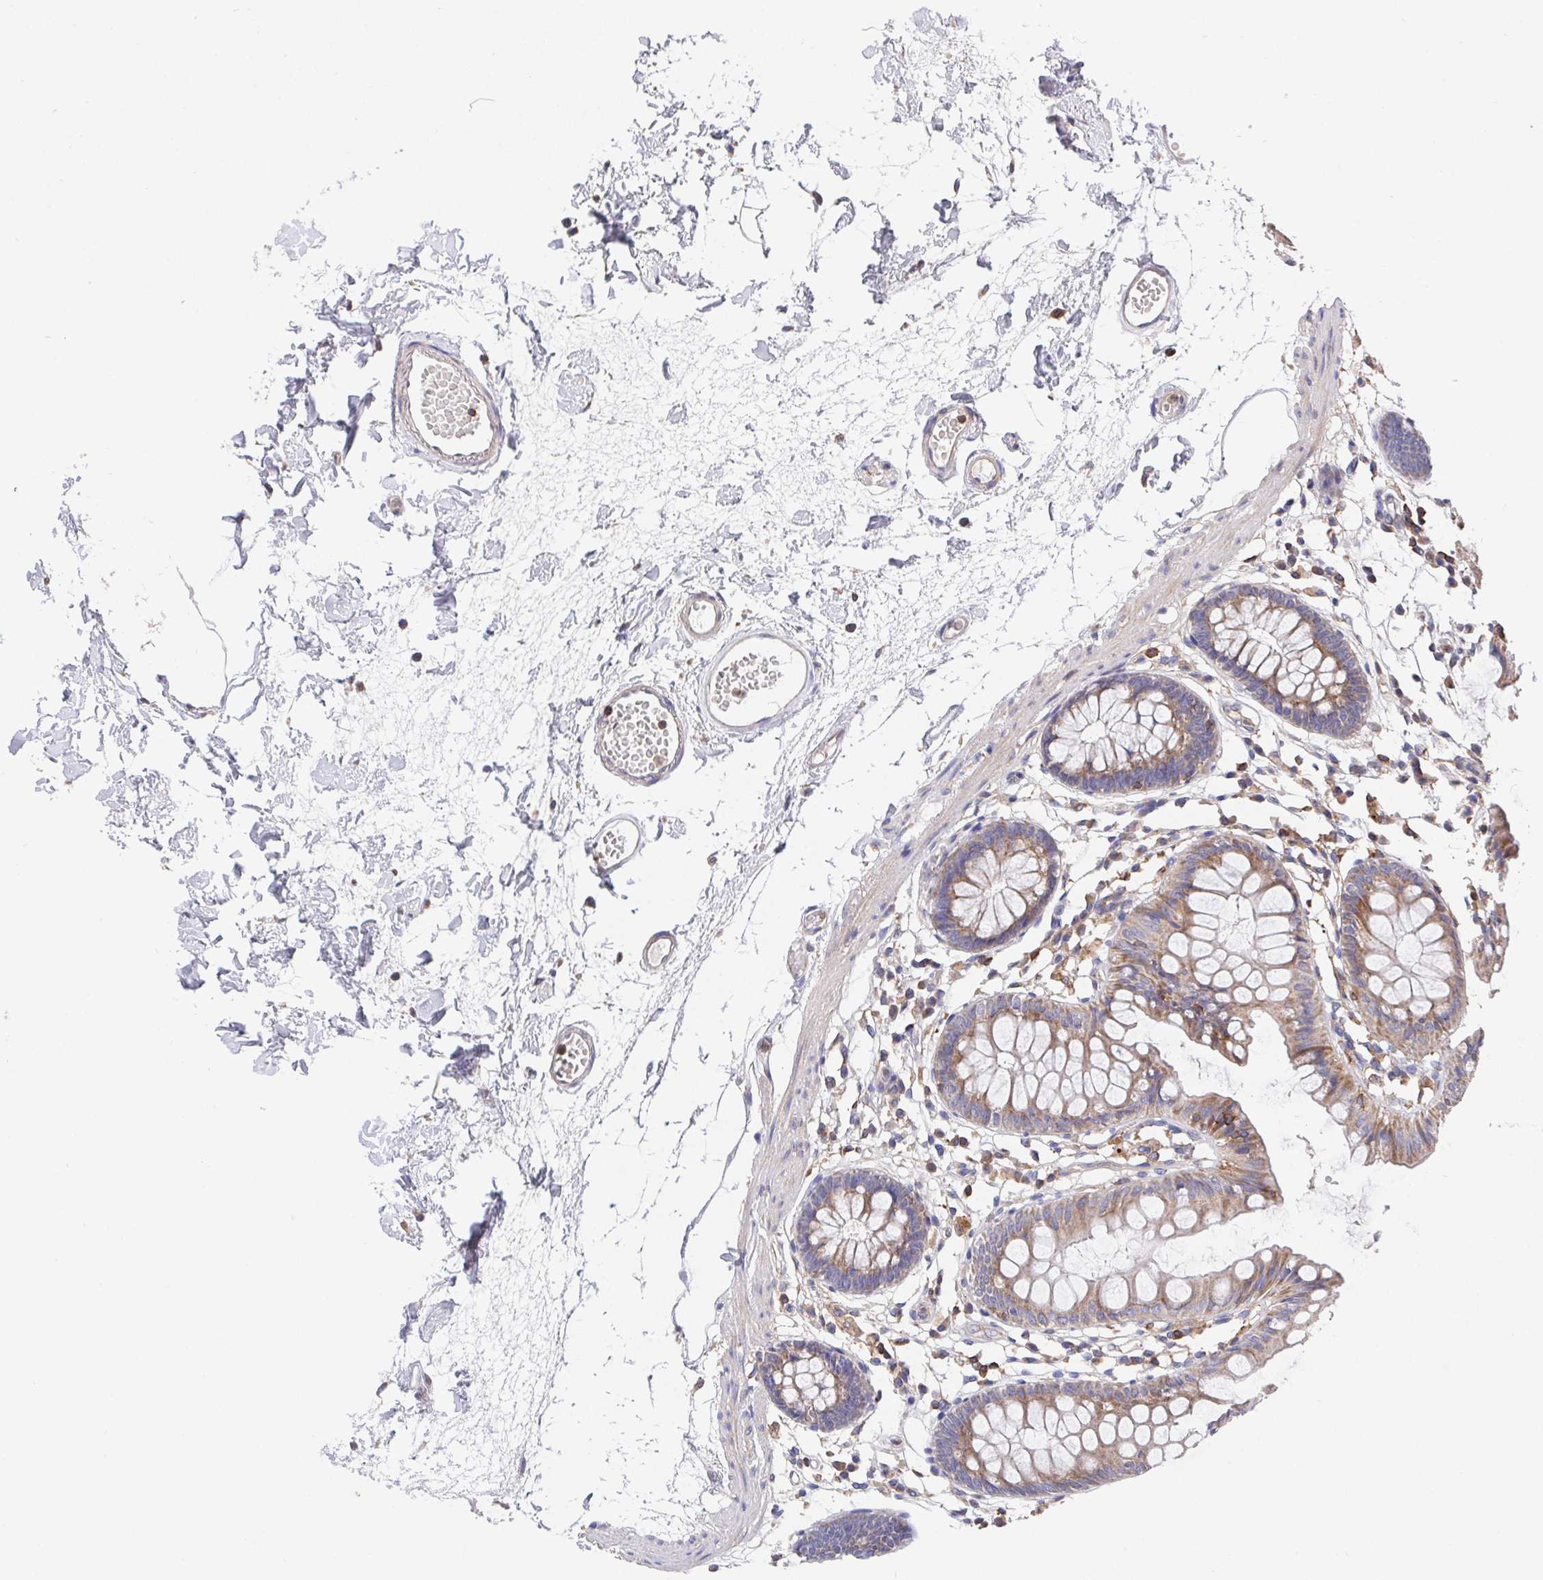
{"staining": {"intensity": "weak", "quantity": "<25%", "location": "cytoplasmic/membranous"}, "tissue": "colon", "cell_type": "Endothelial cells", "image_type": "normal", "snomed": [{"axis": "morphology", "description": "Normal tissue, NOS"}, {"axis": "topography", "description": "Colon"}], "caption": "There is no significant expression in endothelial cells of colon. (DAB immunohistochemistry (IHC) with hematoxylin counter stain).", "gene": "FAM241A", "patient": {"sex": "female", "age": 84}}